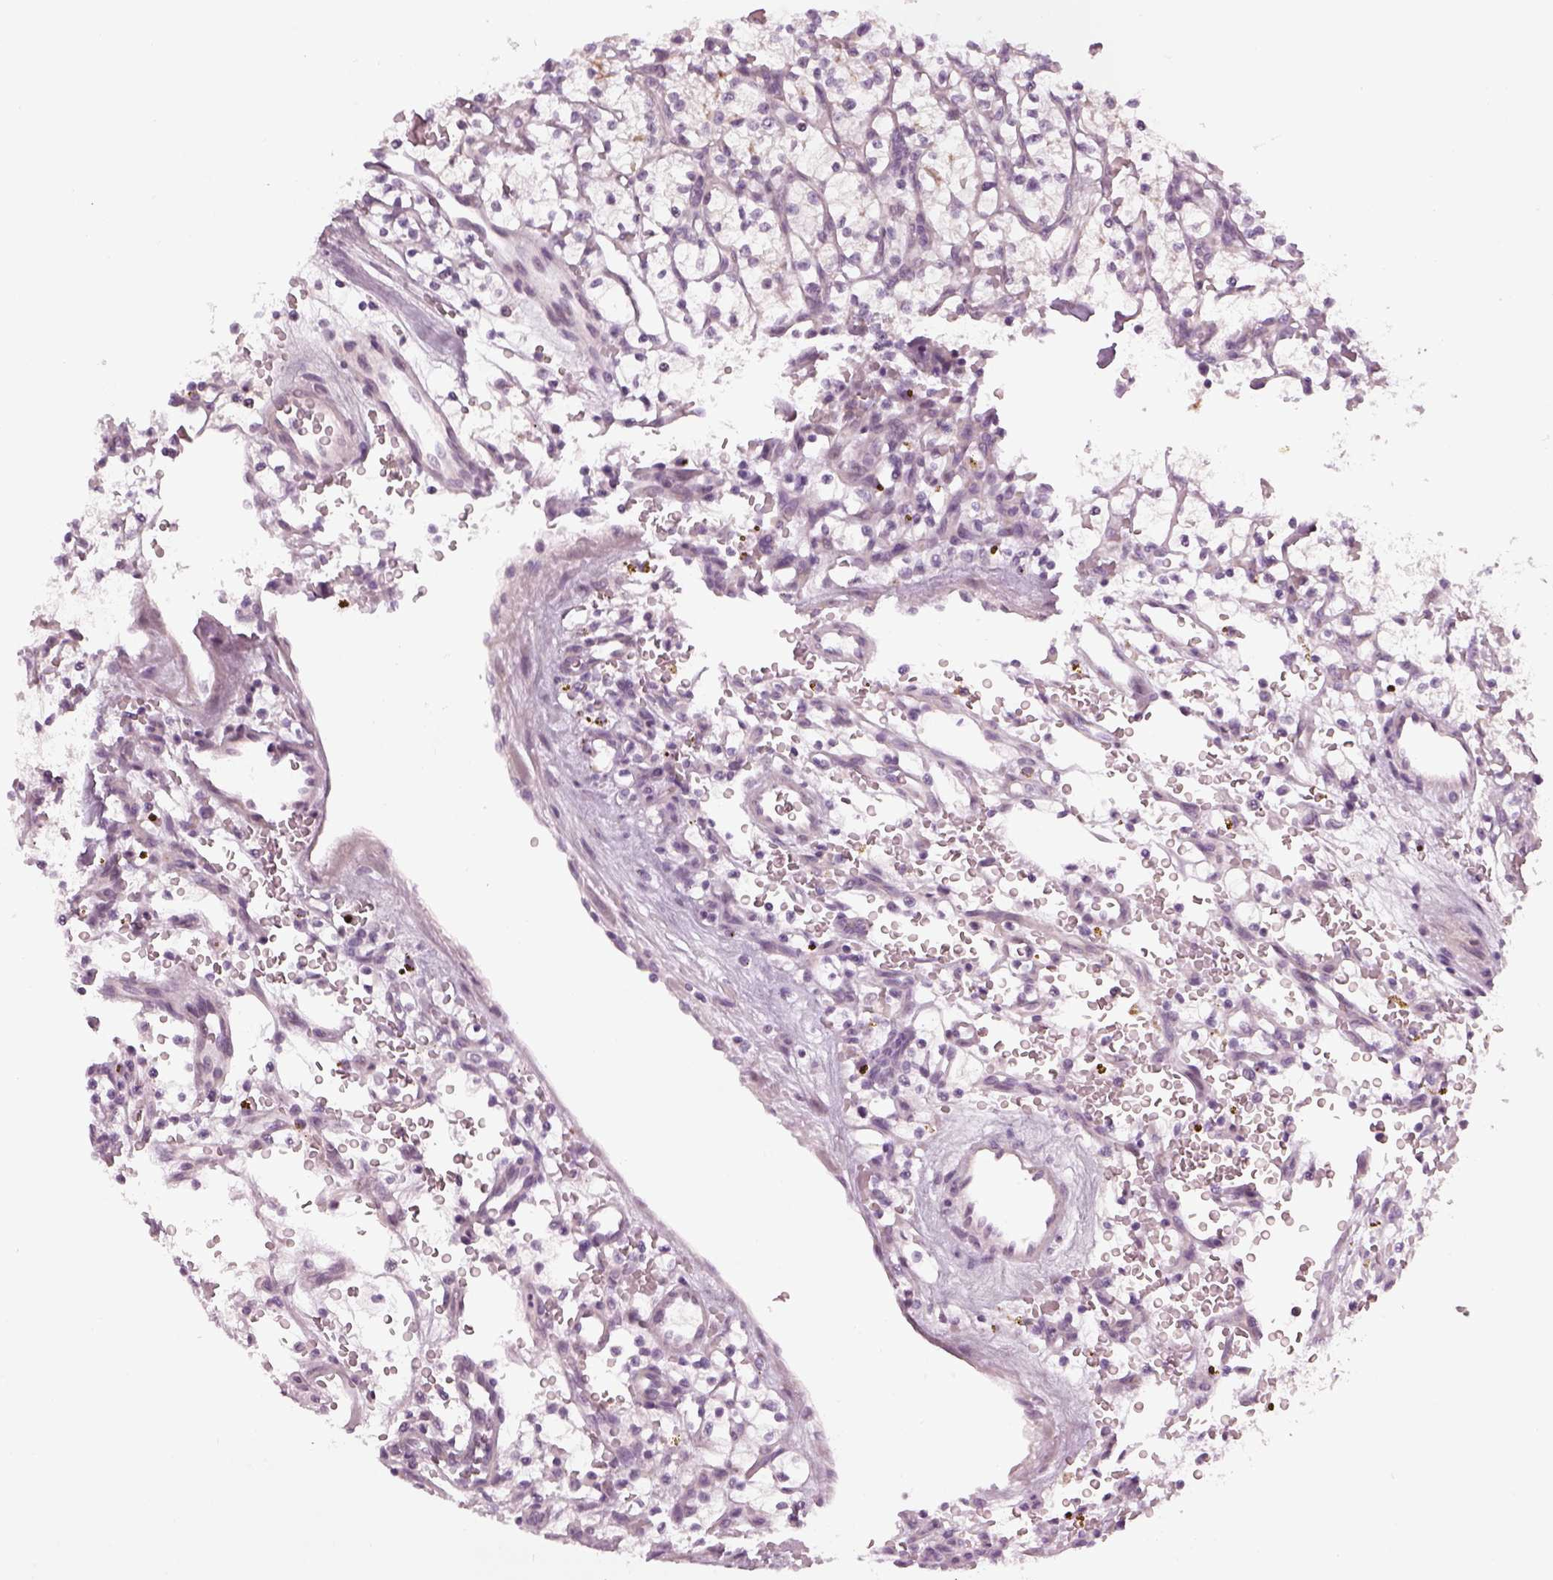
{"staining": {"intensity": "negative", "quantity": "none", "location": "none"}, "tissue": "renal cancer", "cell_type": "Tumor cells", "image_type": "cancer", "snomed": [{"axis": "morphology", "description": "Adenocarcinoma, NOS"}, {"axis": "topography", "description": "Kidney"}], "caption": "A micrograph of renal cancer (adenocarcinoma) stained for a protein reveals no brown staining in tumor cells.", "gene": "LRRIQ3", "patient": {"sex": "female", "age": 64}}